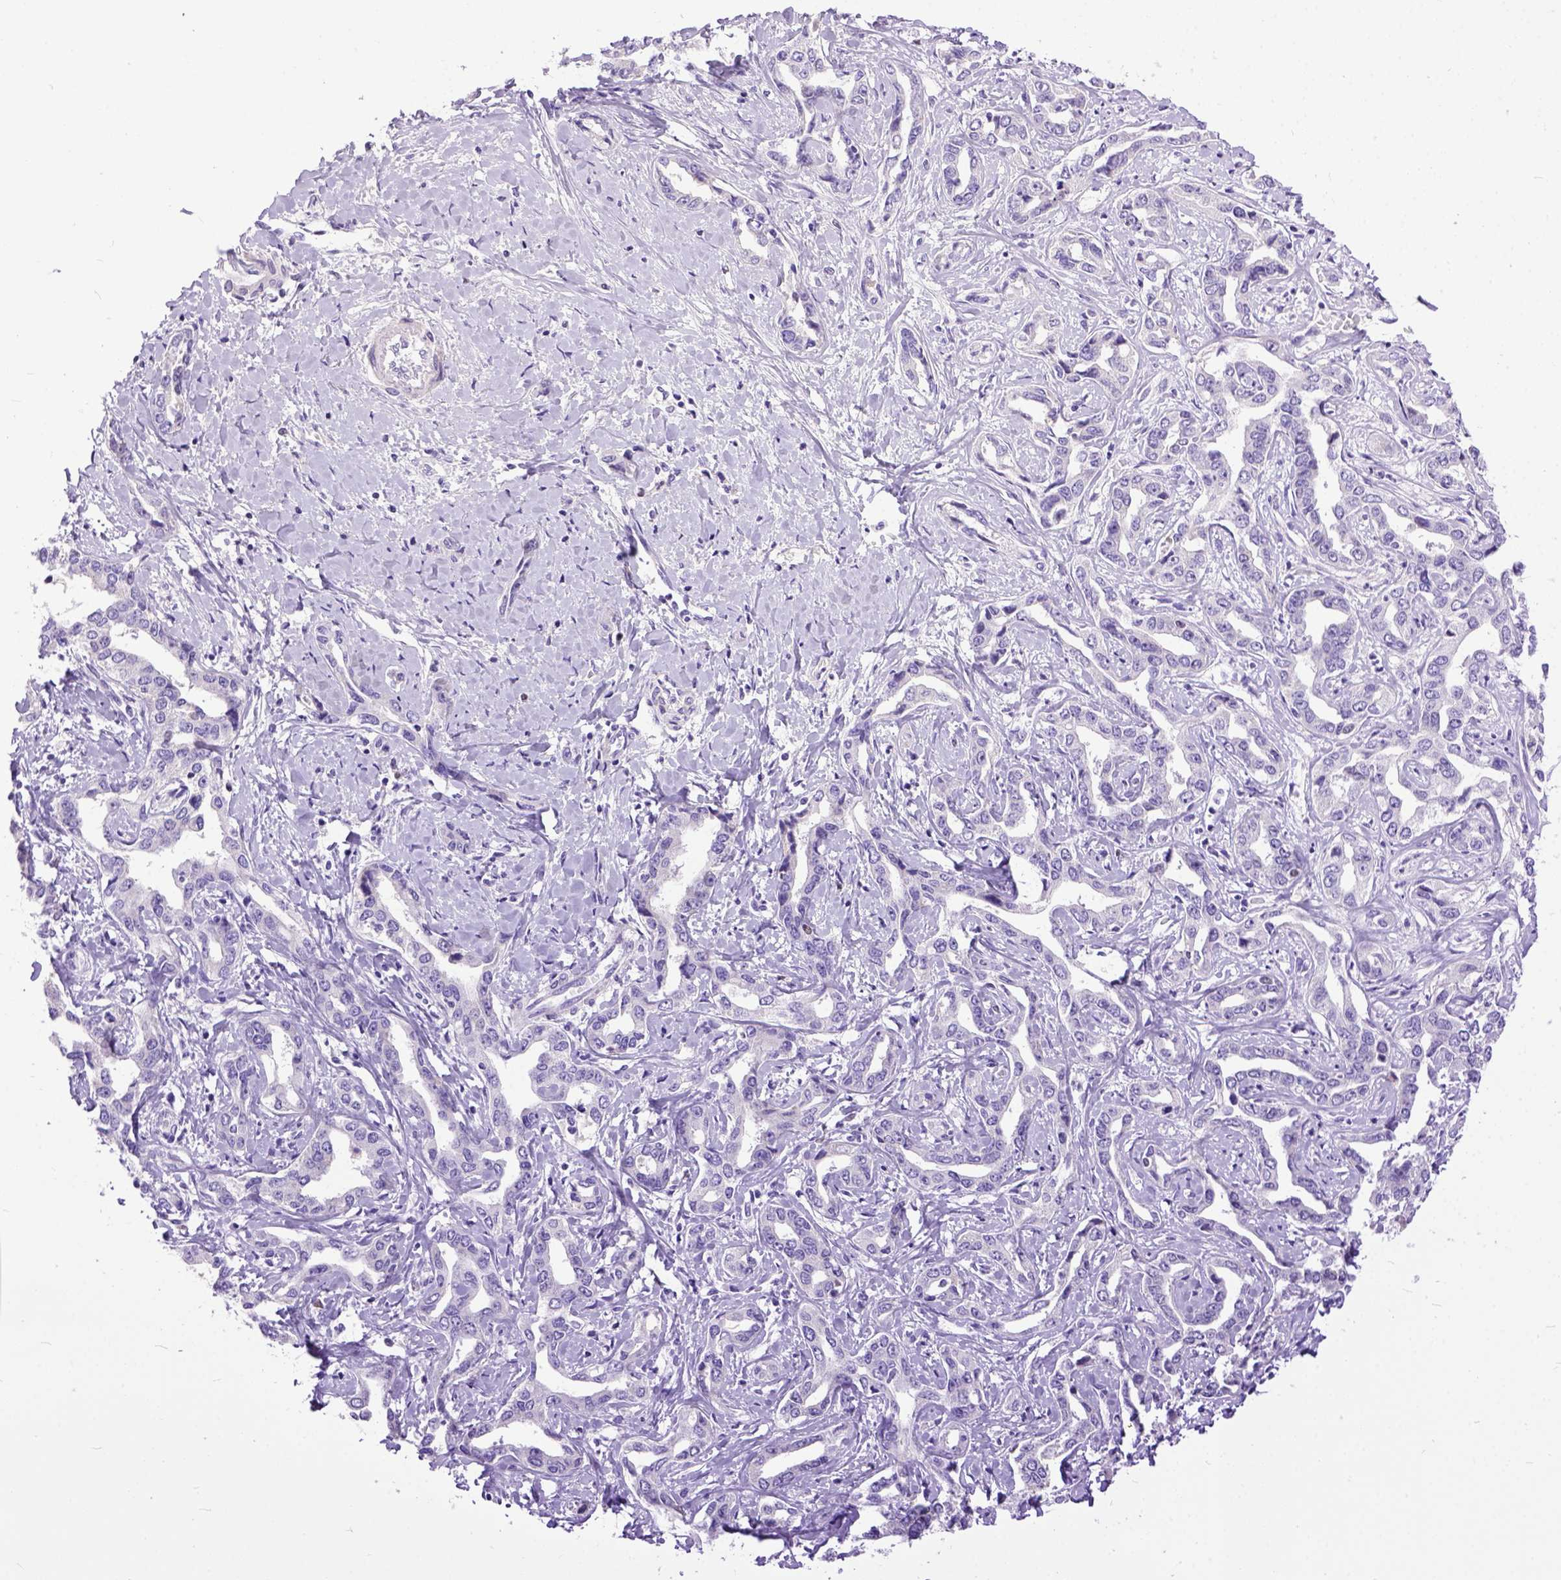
{"staining": {"intensity": "negative", "quantity": "none", "location": "none"}, "tissue": "liver cancer", "cell_type": "Tumor cells", "image_type": "cancer", "snomed": [{"axis": "morphology", "description": "Cholangiocarcinoma"}, {"axis": "topography", "description": "Liver"}], "caption": "An image of cholangiocarcinoma (liver) stained for a protein exhibits no brown staining in tumor cells.", "gene": "CRB1", "patient": {"sex": "male", "age": 59}}